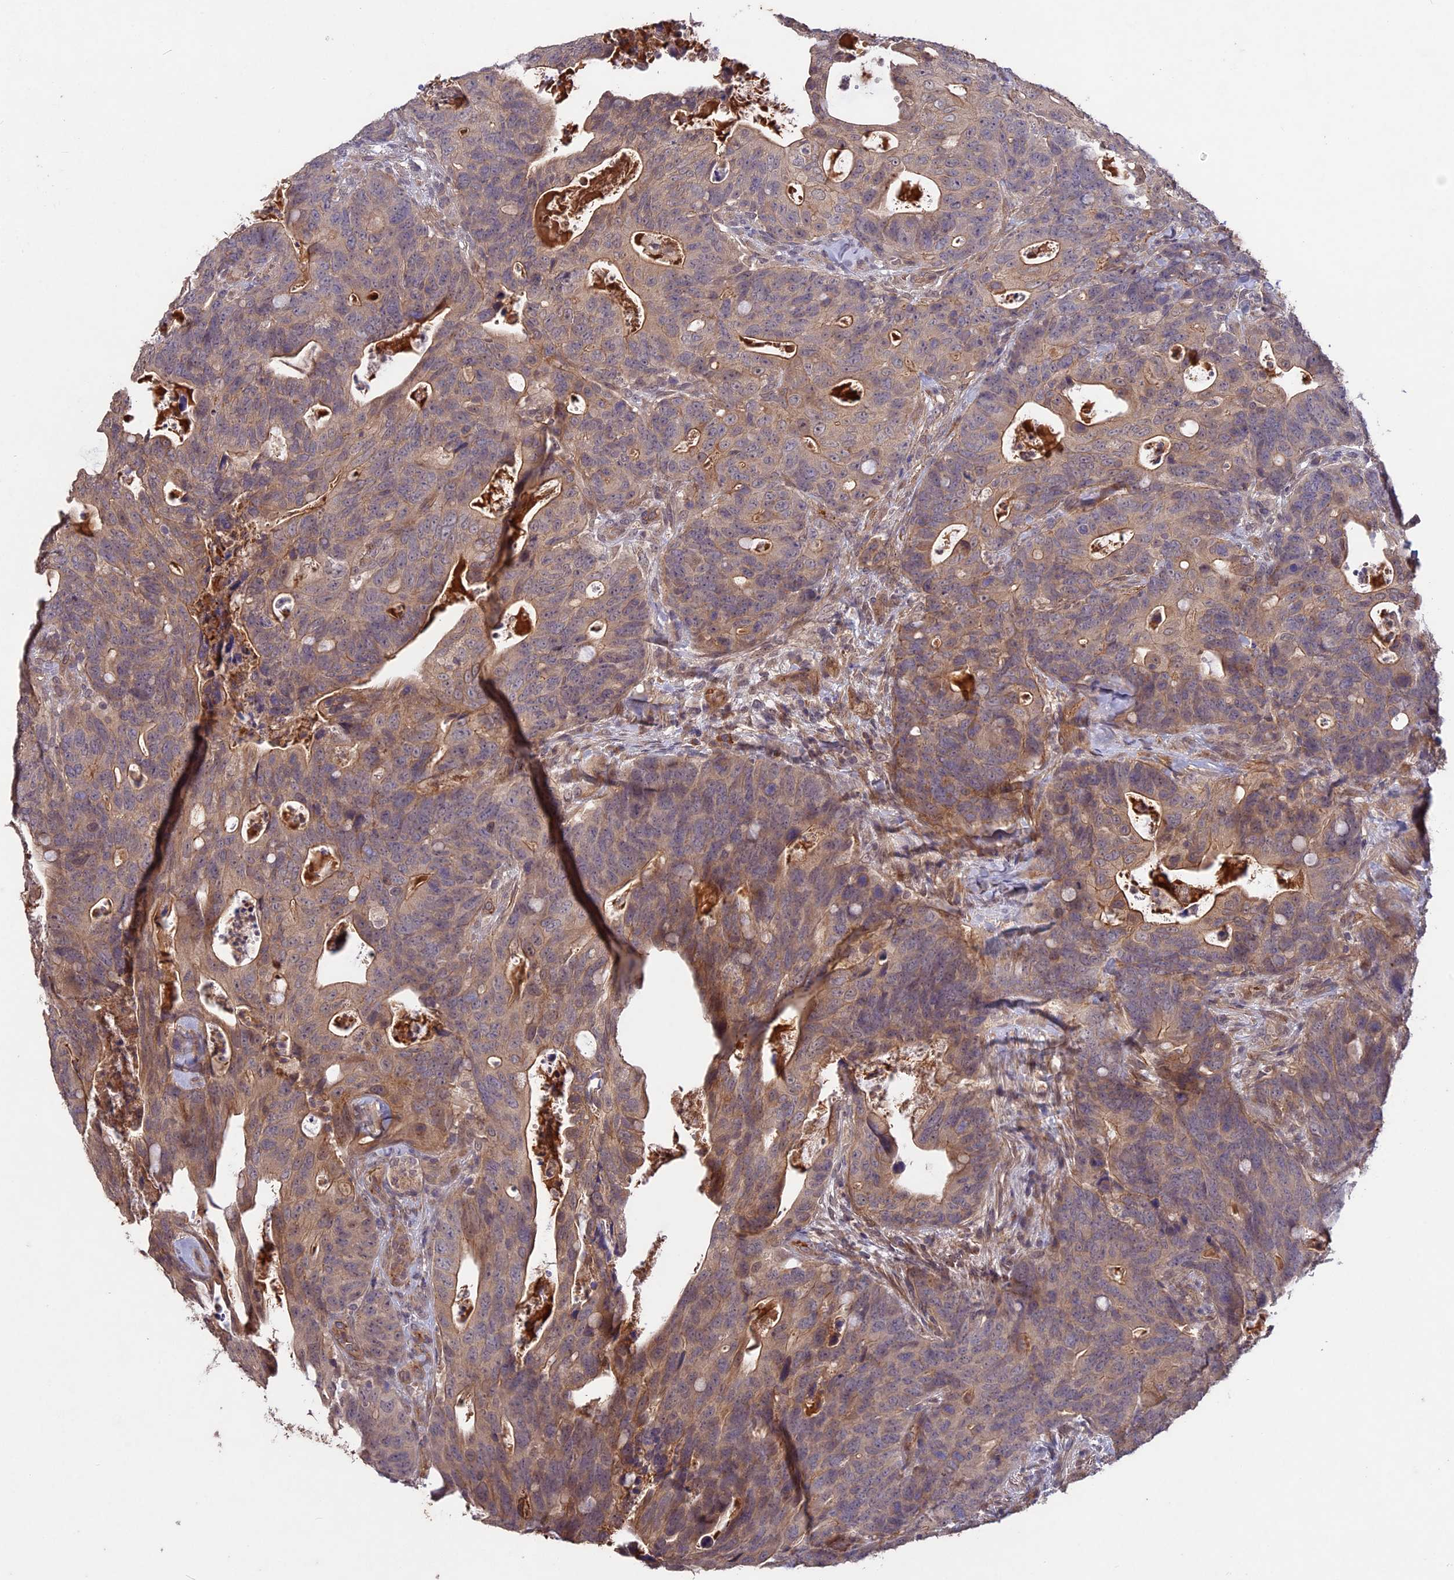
{"staining": {"intensity": "weak", "quantity": ">75%", "location": "cytoplasmic/membranous"}, "tissue": "colorectal cancer", "cell_type": "Tumor cells", "image_type": "cancer", "snomed": [{"axis": "morphology", "description": "Adenocarcinoma, NOS"}, {"axis": "topography", "description": "Colon"}], "caption": "Brown immunohistochemical staining in human colorectal adenocarcinoma shows weak cytoplasmic/membranous staining in about >75% of tumor cells.", "gene": "ADO", "patient": {"sex": "female", "age": 82}}